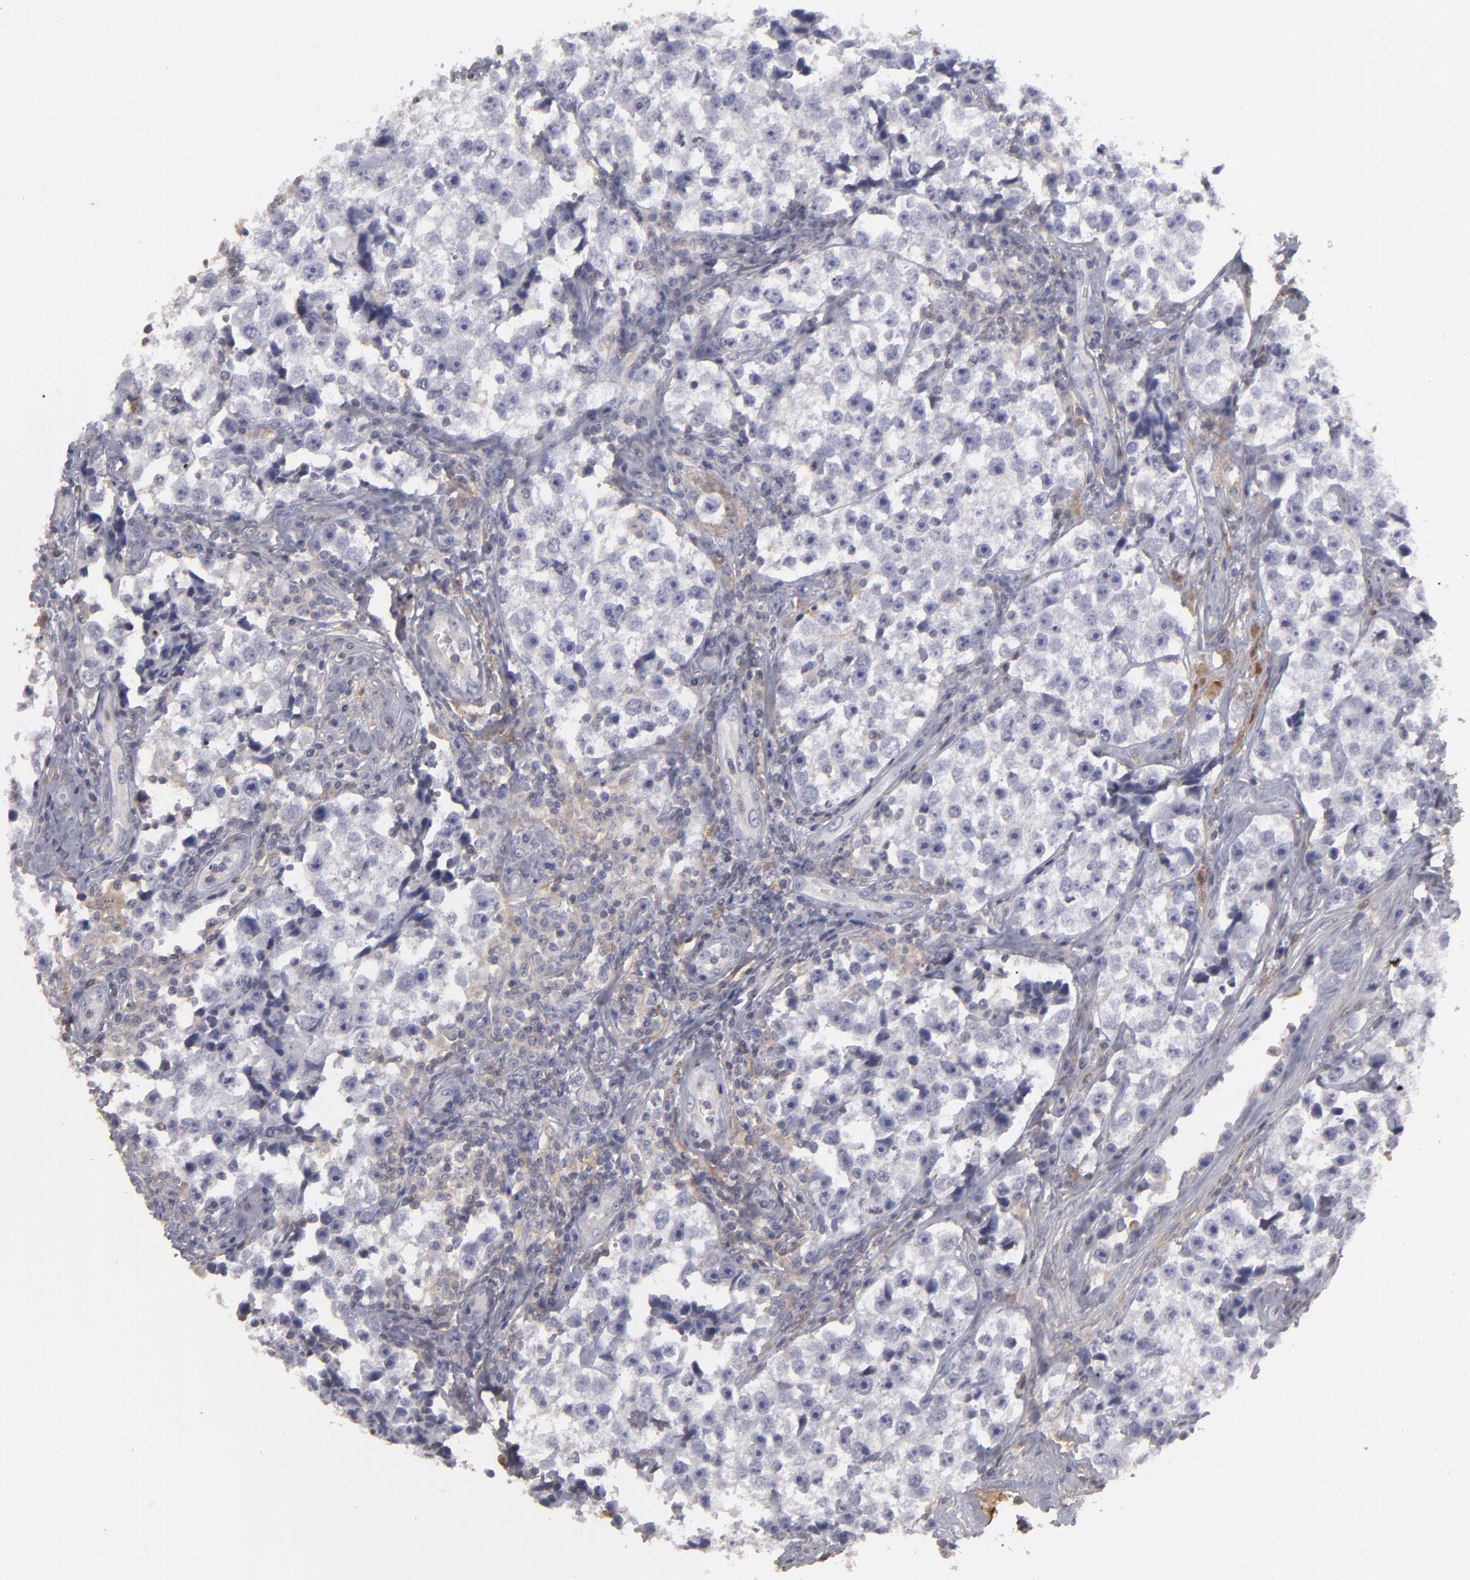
{"staining": {"intensity": "weak", "quantity": "<25%", "location": "cytoplasmic/membranous"}, "tissue": "testis cancer", "cell_type": "Tumor cells", "image_type": "cancer", "snomed": [{"axis": "morphology", "description": "Seminoma, NOS"}, {"axis": "topography", "description": "Testis"}], "caption": "Tumor cells are negative for protein expression in human seminoma (testis). The staining was performed using DAB to visualize the protein expression in brown, while the nuclei were stained in blue with hematoxylin (Magnification: 20x).", "gene": "SEMA3G", "patient": {"sex": "male", "age": 32}}